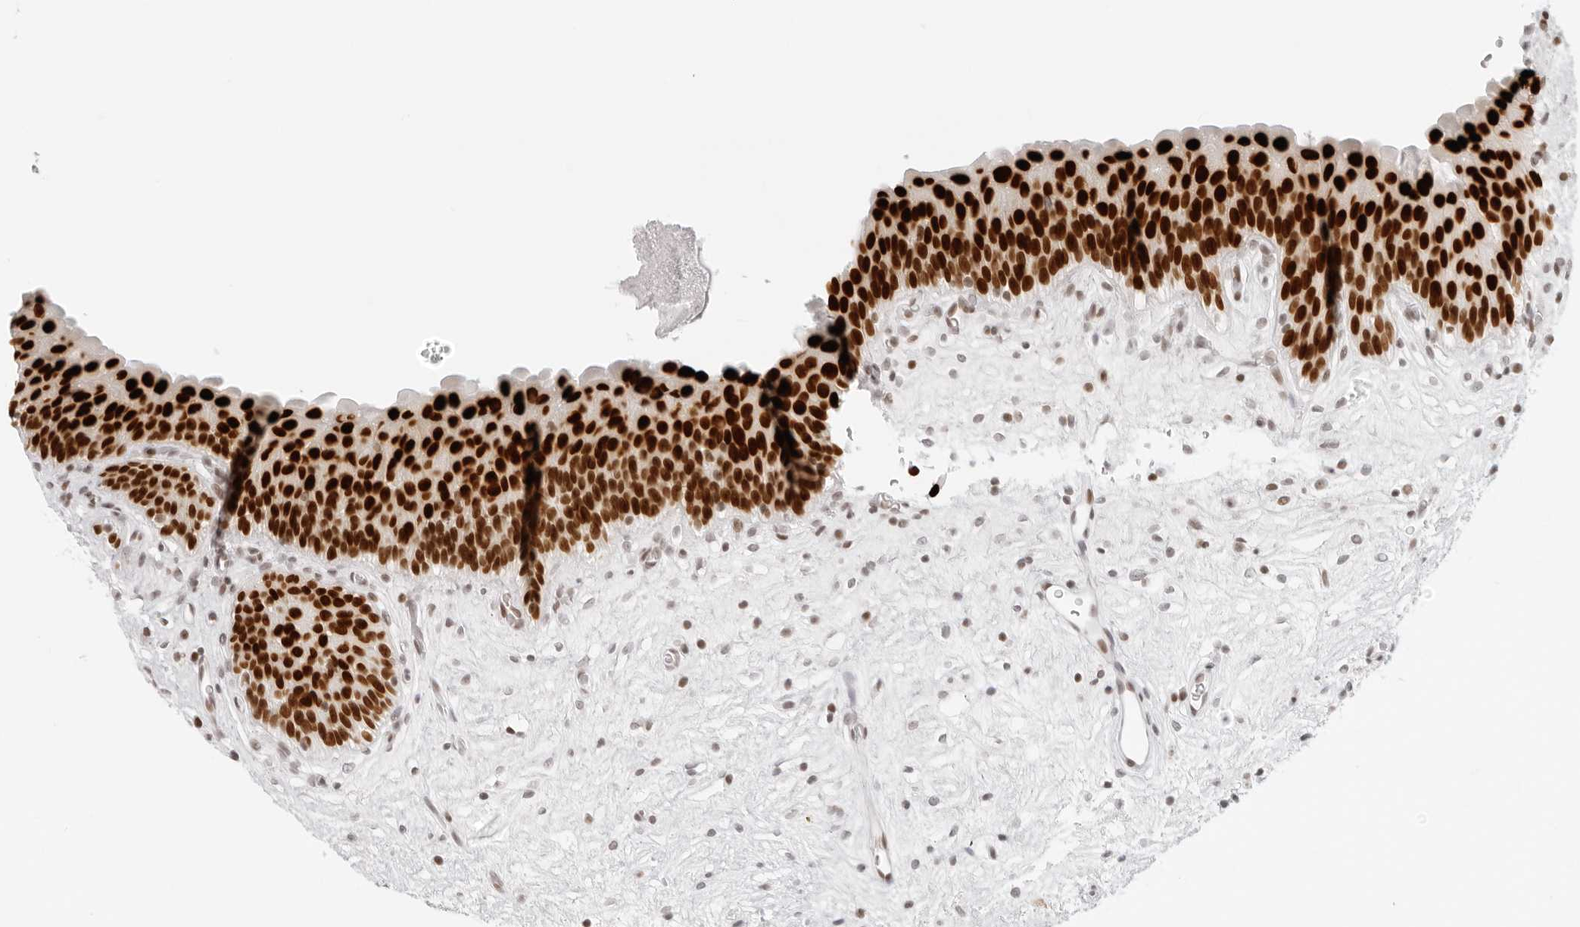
{"staining": {"intensity": "strong", "quantity": ">75%", "location": "nuclear"}, "tissue": "urinary bladder", "cell_type": "Urothelial cells", "image_type": "normal", "snomed": [{"axis": "morphology", "description": "Normal tissue, NOS"}, {"axis": "topography", "description": "Urinary bladder"}], "caption": "A brown stain shows strong nuclear positivity of a protein in urothelial cells of normal human urinary bladder. The protein is shown in brown color, while the nuclei are stained blue.", "gene": "RCC1", "patient": {"sex": "male", "age": 83}}